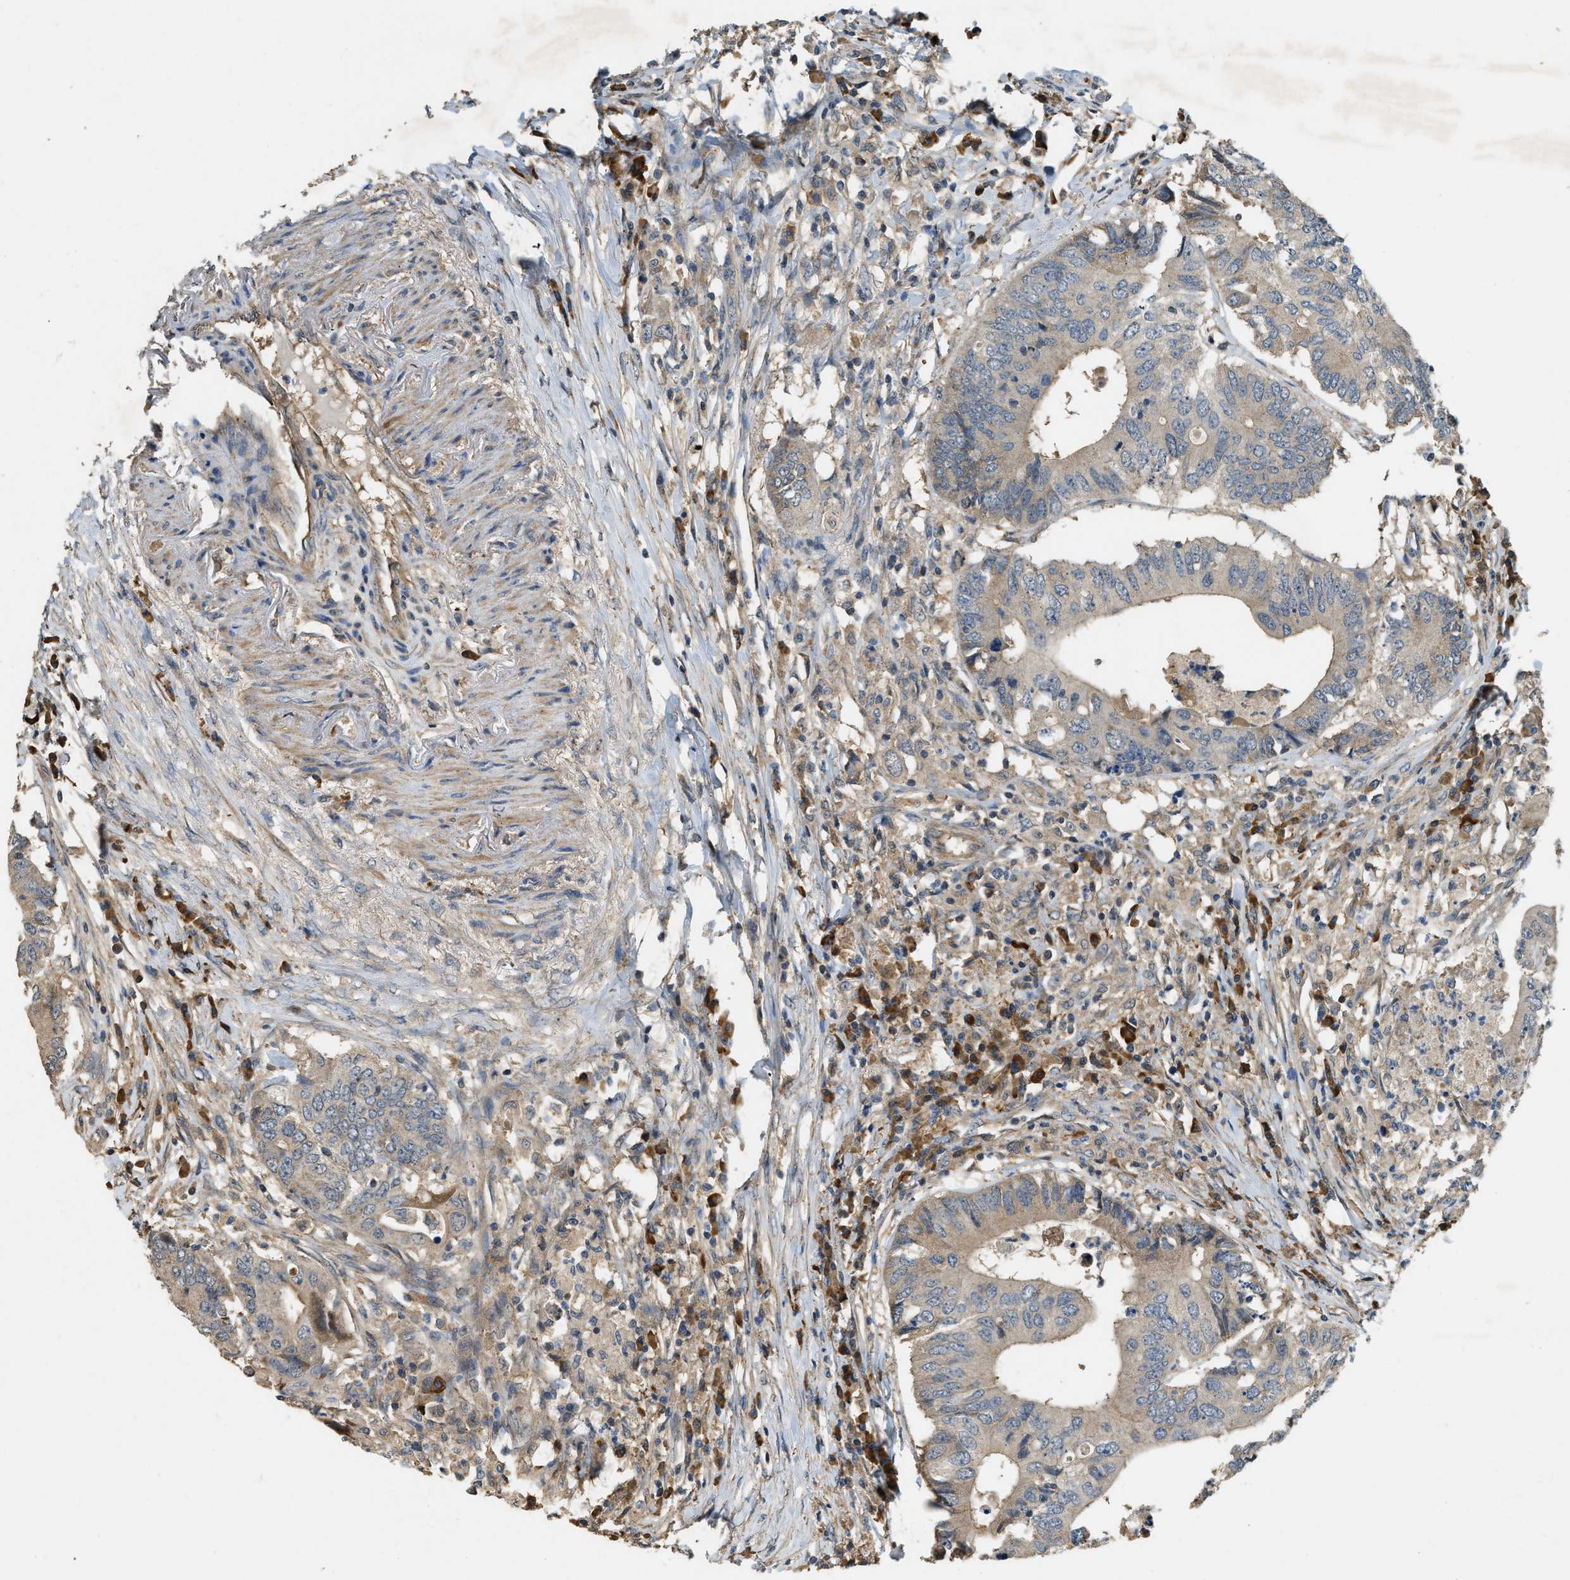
{"staining": {"intensity": "weak", "quantity": "25%-75%", "location": "cytoplasmic/membranous"}, "tissue": "colorectal cancer", "cell_type": "Tumor cells", "image_type": "cancer", "snomed": [{"axis": "morphology", "description": "Adenocarcinoma, NOS"}, {"axis": "topography", "description": "Colon"}], "caption": "This is a micrograph of IHC staining of colorectal cancer, which shows weak staining in the cytoplasmic/membranous of tumor cells.", "gene": "CFLAR", "patient": {"sex": "male", "age": 71}}